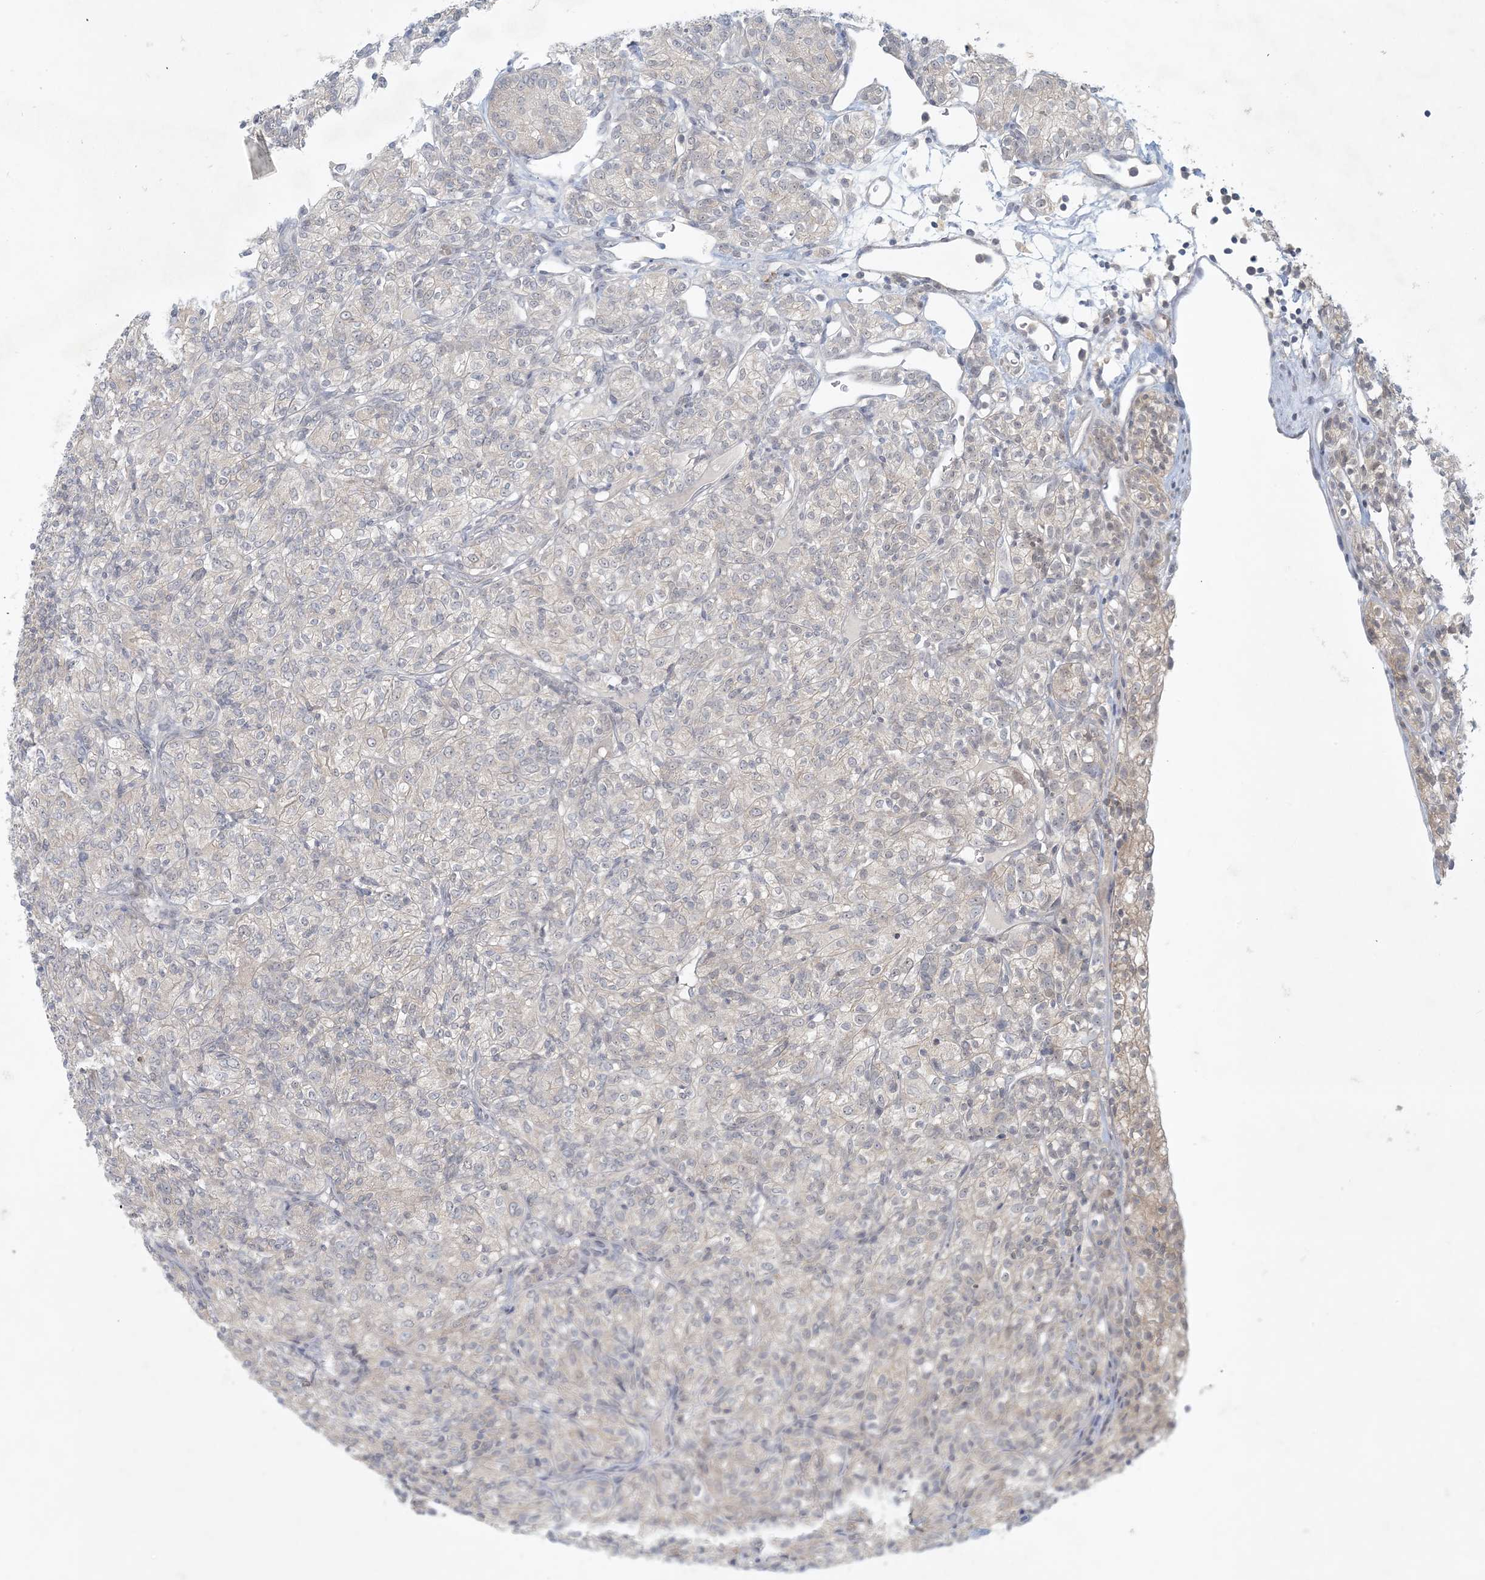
{"staining": {"intensity": "negative", "quantity": "none", "location": "none"}, "tissue": "renal cancer", "cell_type": "Tumor cells", "image_type": "cancer", "snomed": [{"axis": "morphology", "description": "Adenocarcinoma, NOS"}, {"axis": "topography", "description": "Kidney"}], "caption": "Adenocarcinoma (renal) was stained to show a protein in brown. There is no significant positivity in tumor cells.", "gene": "OBI1", "patient": {"sex": "male", "age": 77}}